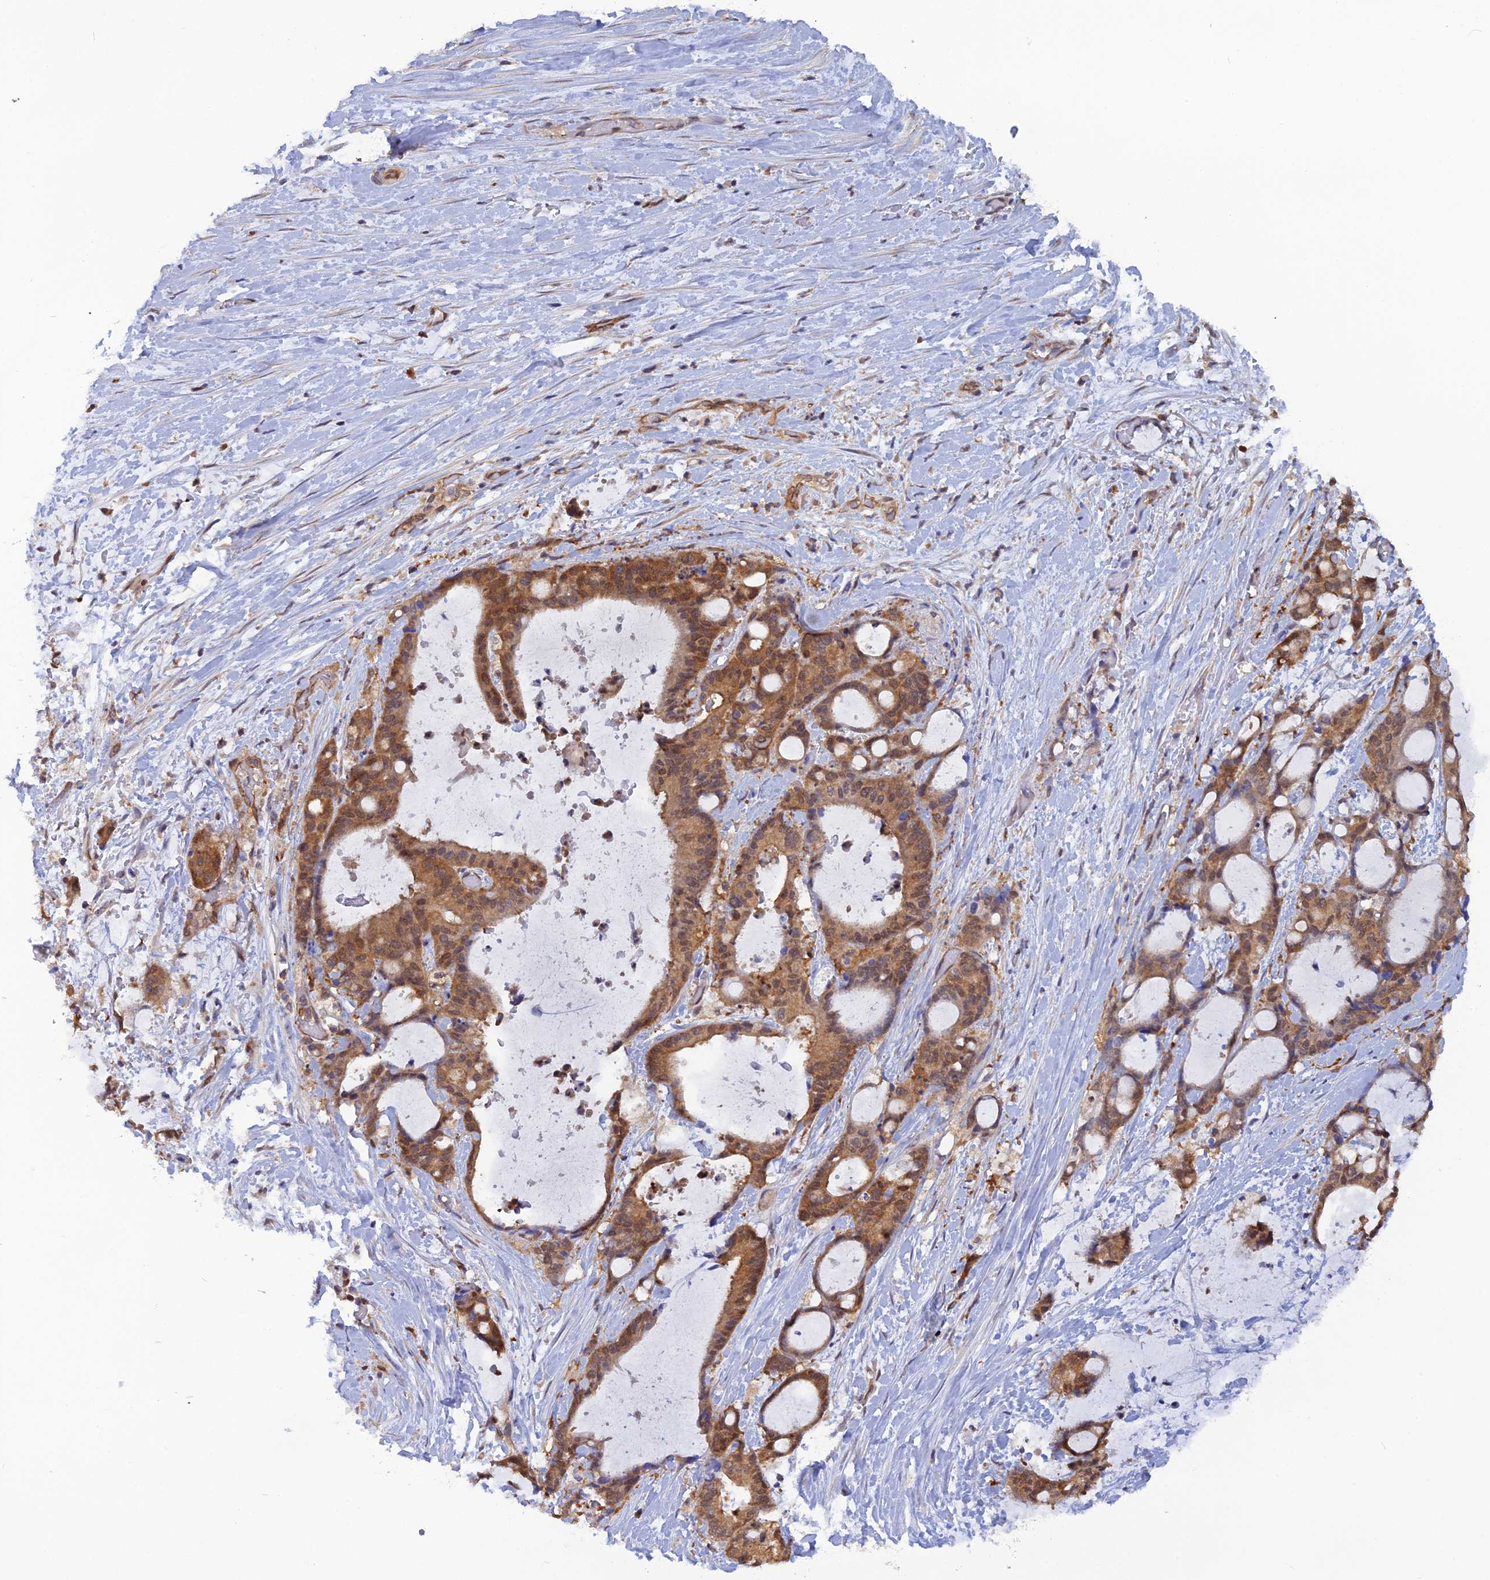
{"staining": {"intensity": "moderate", "quantity": ">75%", "location": "cytoplasmic/membranous,nuclear"}, "tissue": "liver cancer", "cell_type": "Tumor cells", "image_type": "cancer", "snomed": [{"axis": "morphology", "description": "Normal tissue, NOS"}, {"axis": "morphology", "description": "Cholangiocarcinoma"}, {"axis": "topography", "description": "Liver"}, {"axis": "topography", "description": "Peripheral nerve tissue"}], "caption": "About >75% of tumor cells in human liver cholangiocarcinoma display moderate cytoplasmic/membranous and nuclear protein expression as visualized by brown immunohistochemical staining.", "gene": "HINT1", "patient": {"sex": "female", "age": 73}}